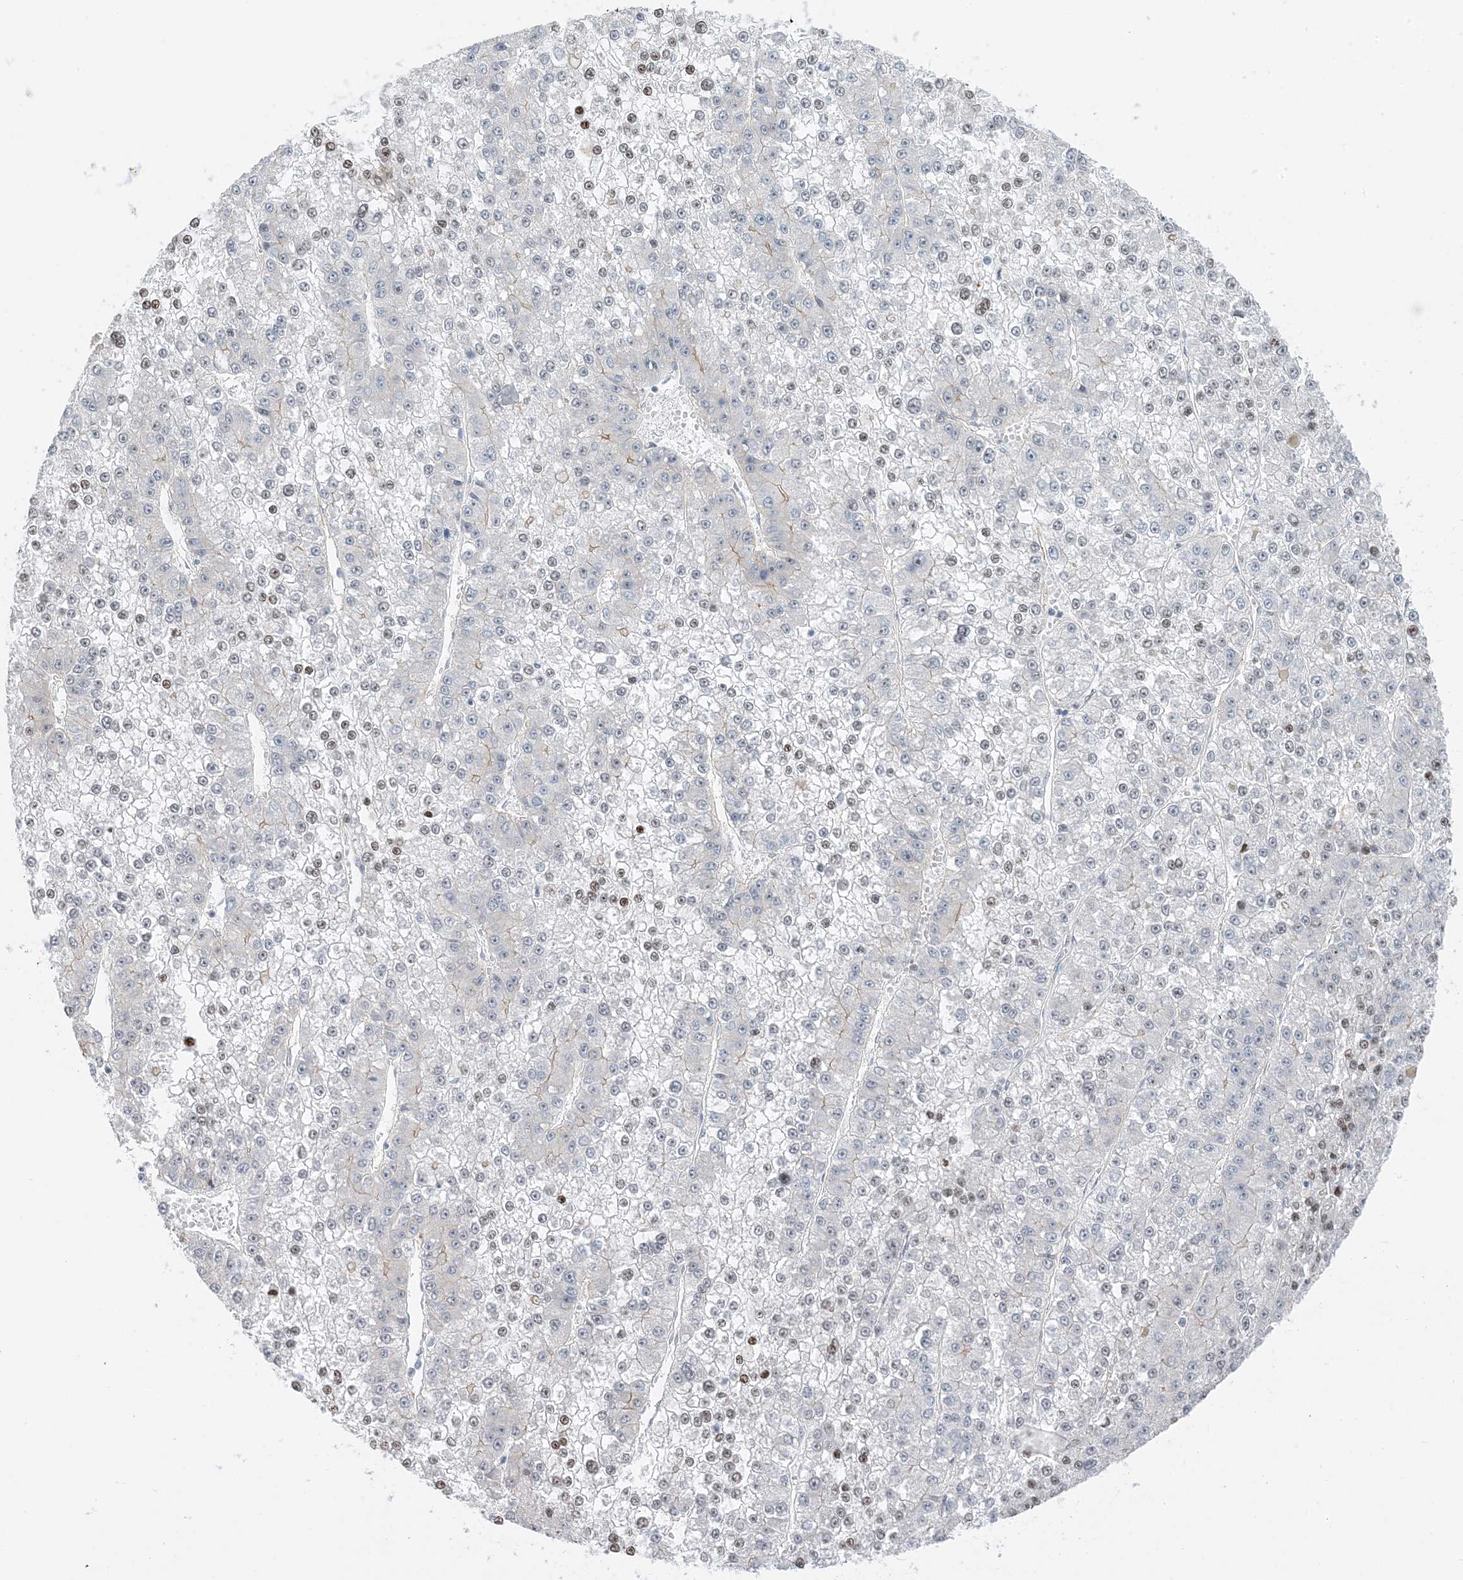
{"staining": {"intensity": "moderate", "quantity": "<25%", "location": "nuclear"}, "tissue": "liver cancer", "cell_type": "Tumor cells", "image_type": "cancer", "snomed": [{"axis": "morphology", "description": "Carcinoma, Hepatocellular, NOS"}, {"axis": "topography", "description": "Liver"}], "caption": "Liver cancer stained with immunohistochemistry (IHC) shows moderate nuclear positivity in approximately <25% of tumor cells.", "gene": "IL36B", "patient": {"sex": "female", "age": 73}}